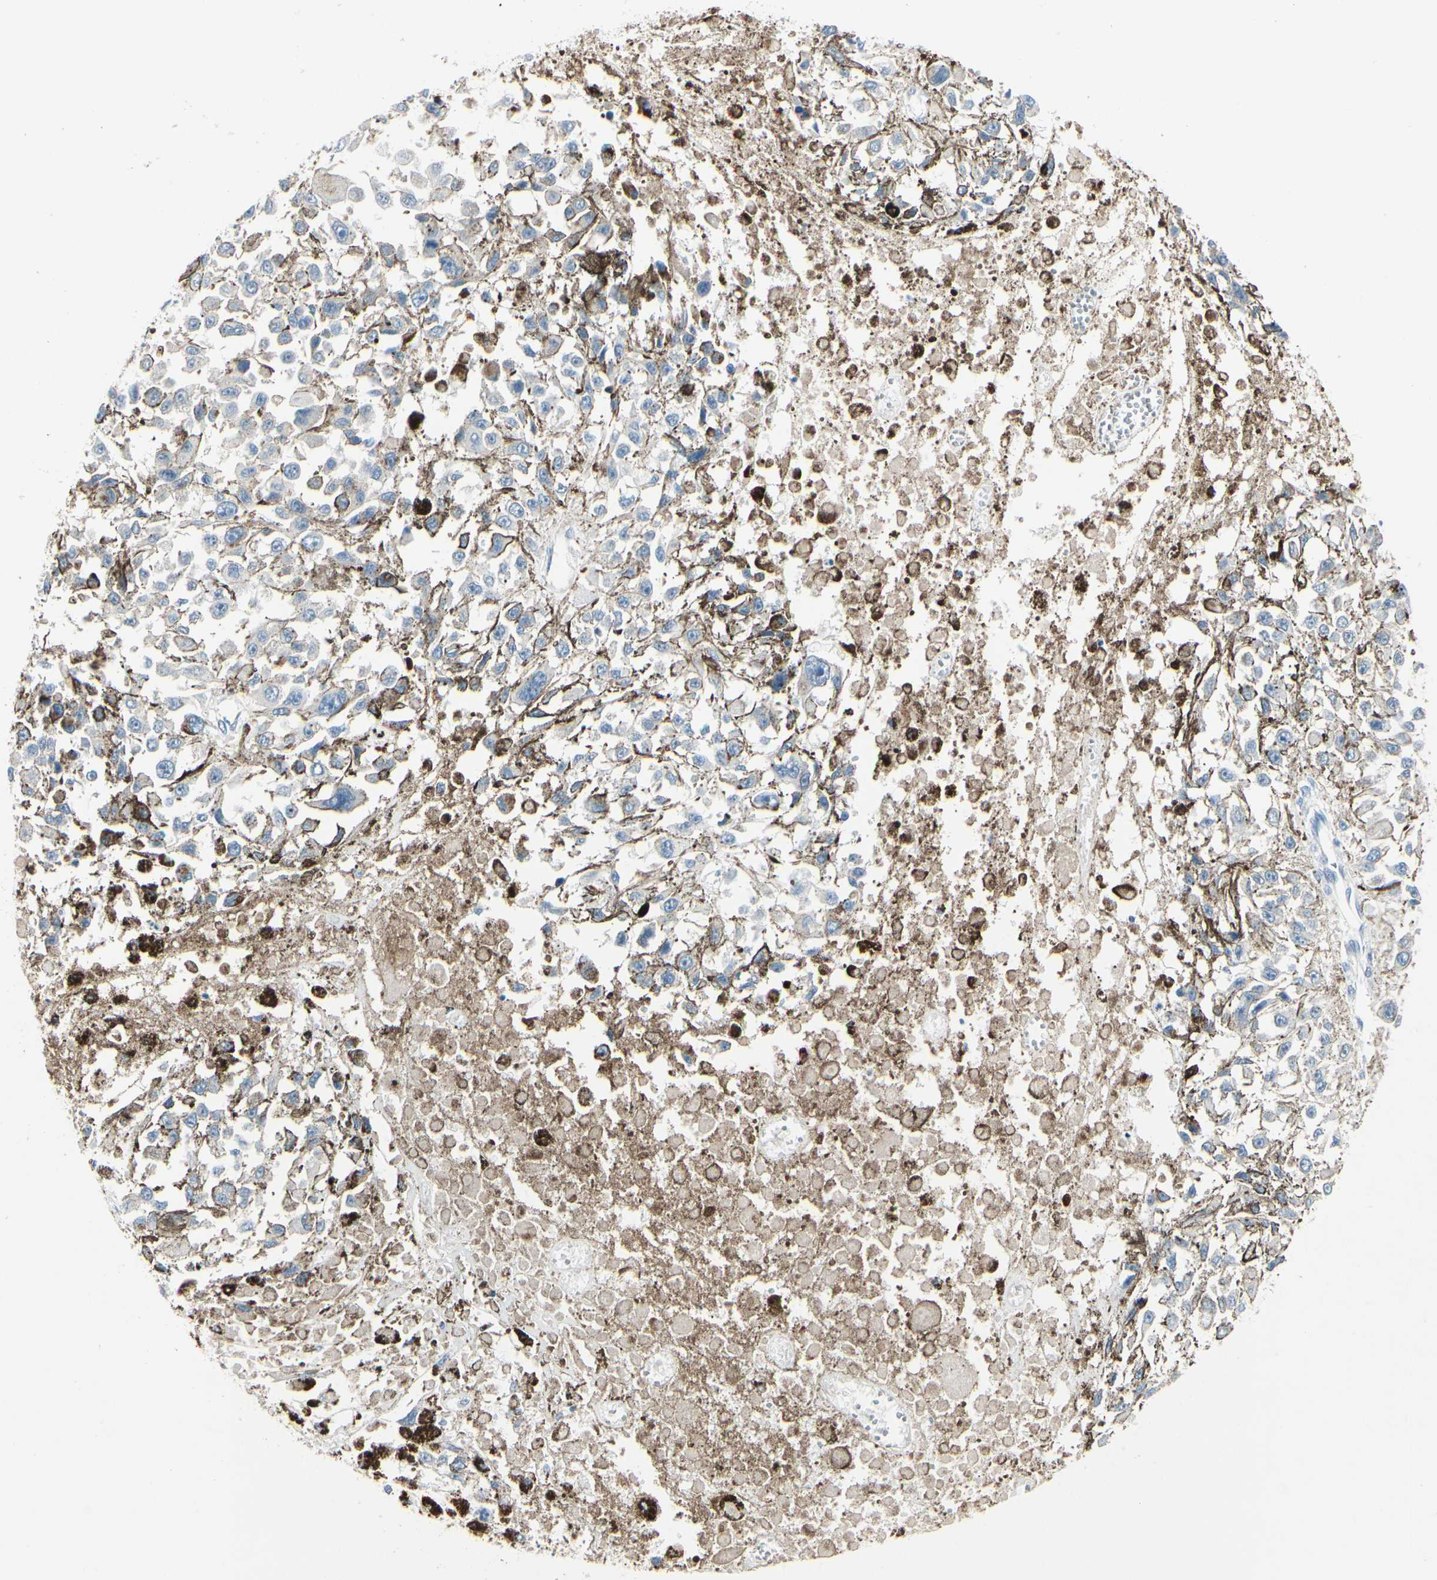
{"staining": {"intensity": "negative", "quantity": "none", "location": "none"}, "tissue": "melanoma", "cell_type": "Tumor cells", "image_type": "cancer", "snomed": [{"axis": "morphology", "description": "Malignant melanoma, Metastatic site"}, {"axis": "topography", "description": "Lymph node"}], "caption": "Tumor cells show no significant staining in malignant melanoma (metastatic site).", "gene": "PGR", "patient": {"sex": "male", "age": 59}}